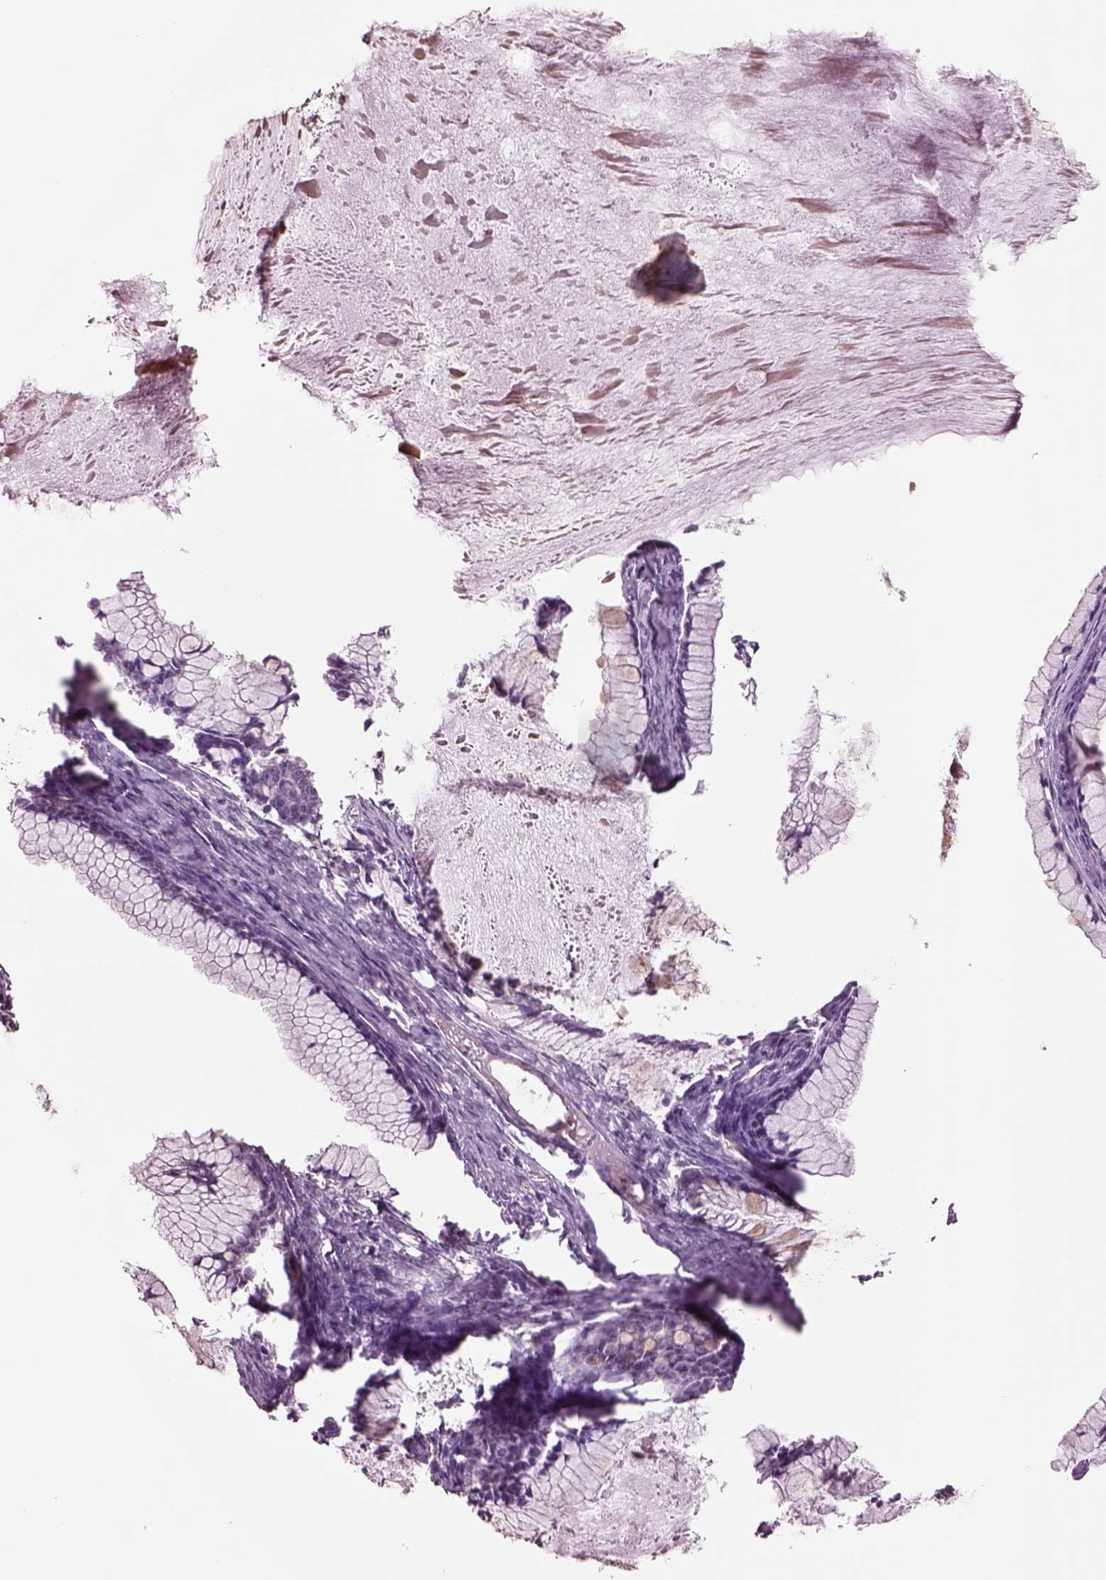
{"staining": {"intensity": "negative", "quantity": "none", "location": "none"}, "tissue": "ovarian cancer", "cell_type": "Tumor cells", "image_type": "cancer", "snomed": [{"axis": "morphology", "description": "Cystadenocarcinoma, mucinous, NOS"}, {"axis": "topography", "description": "Ovary"}], "caption": "Ovarian cancer was stained to show a protein in brown. There is no significant expression in tumor cells.", "gene": "HTR1B", "patient": {"sex": "female", "age": 41}}